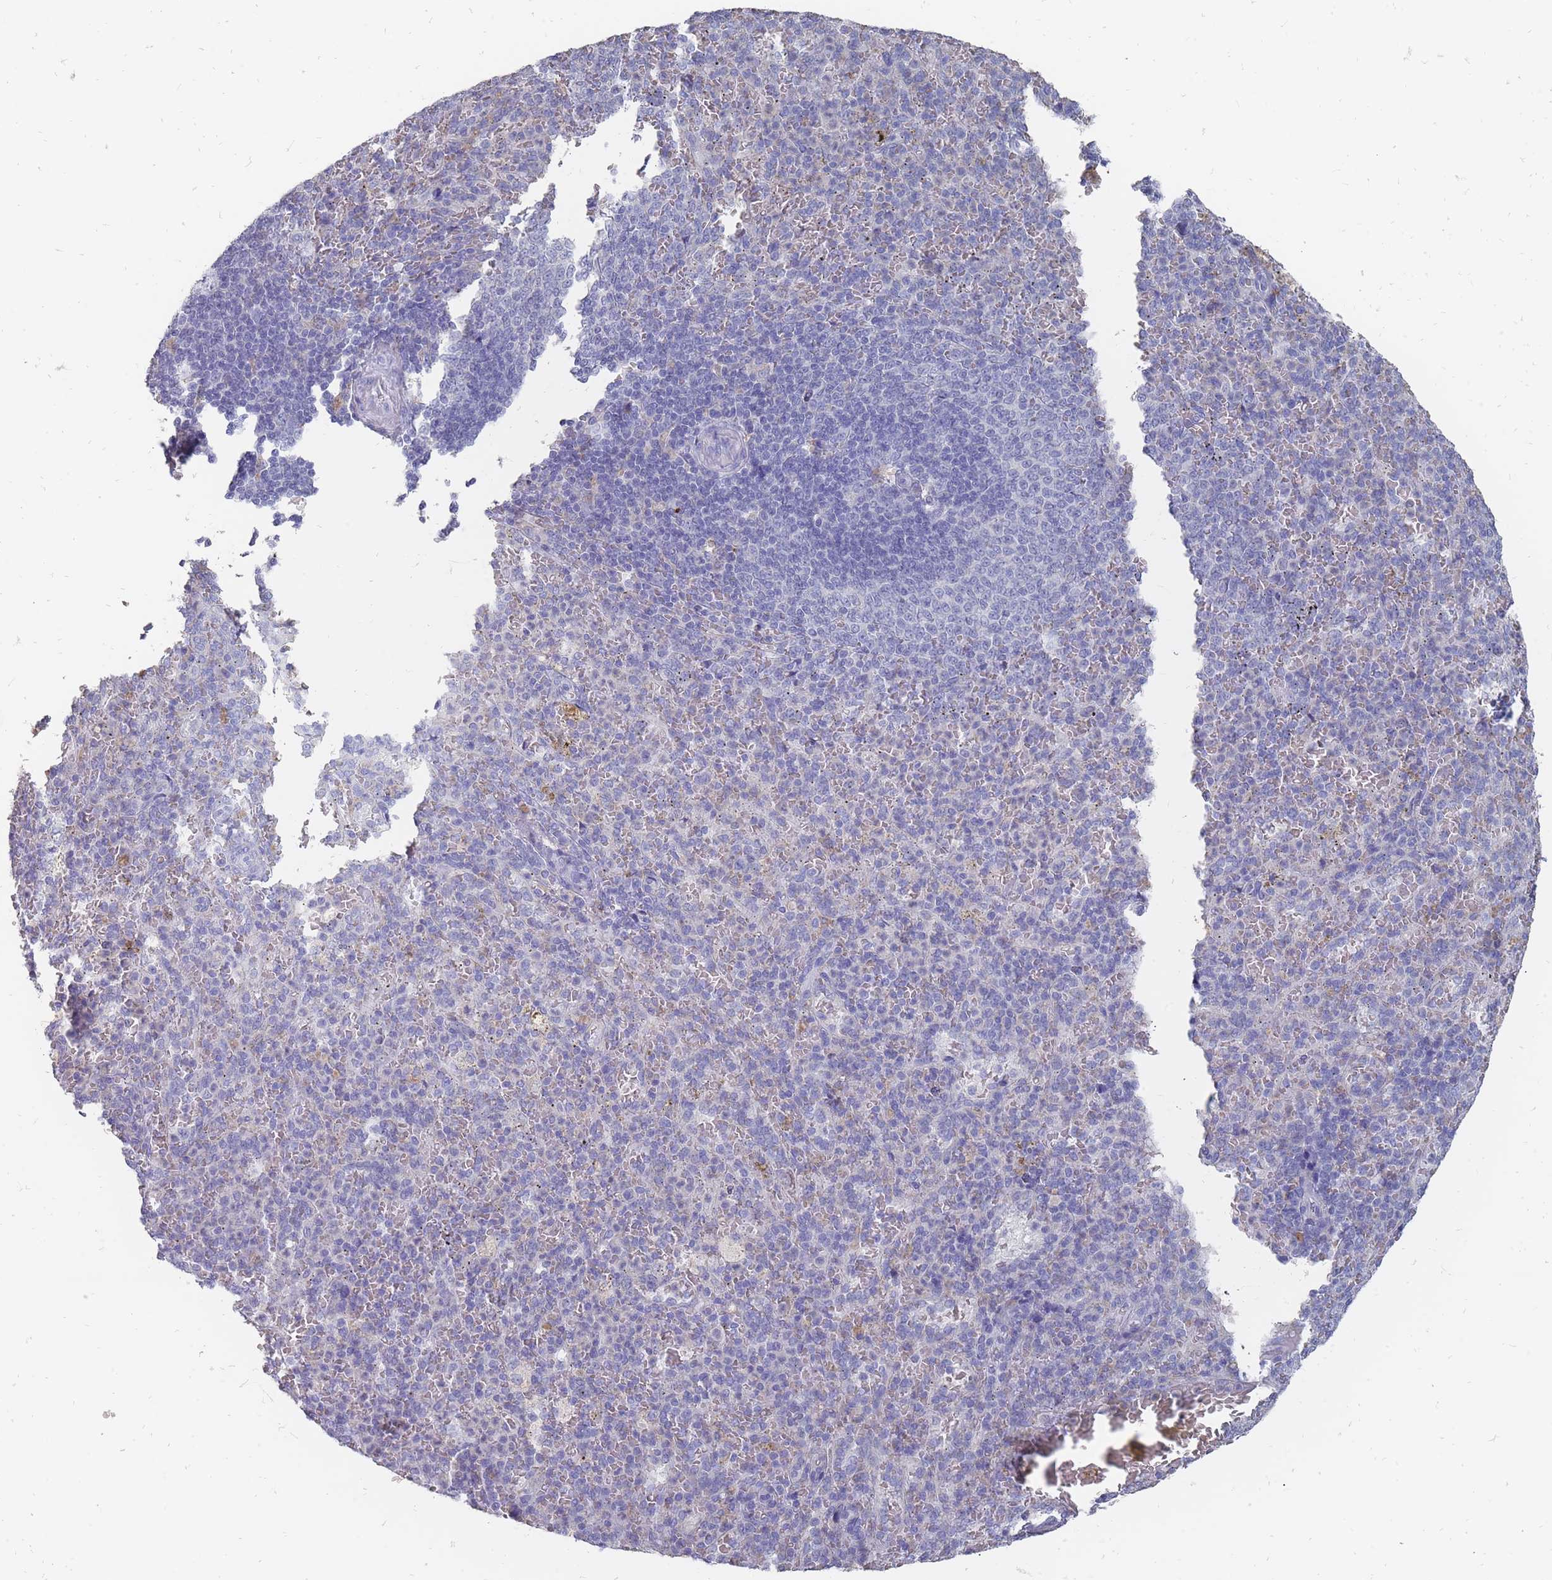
{"staining": {"intensity": "negative", "quantity": "none", "location": "none"}, "tissue": "spleen", "cell_type": "Cells in red pulp", "image_type": "normal", "snomed": [{"axis": "morphology", "description": "Normal tissue, NOS"}, {"axis": "topography", "description": "Spleen"}], "caption": "DAB (3,3'-diaminobenzidine) immunohistochemical staining of benign spleen displays no significant staining in cells in red pulp.", "gene": "OTULINL", "patient": {"sex": "female", "age": 21}}